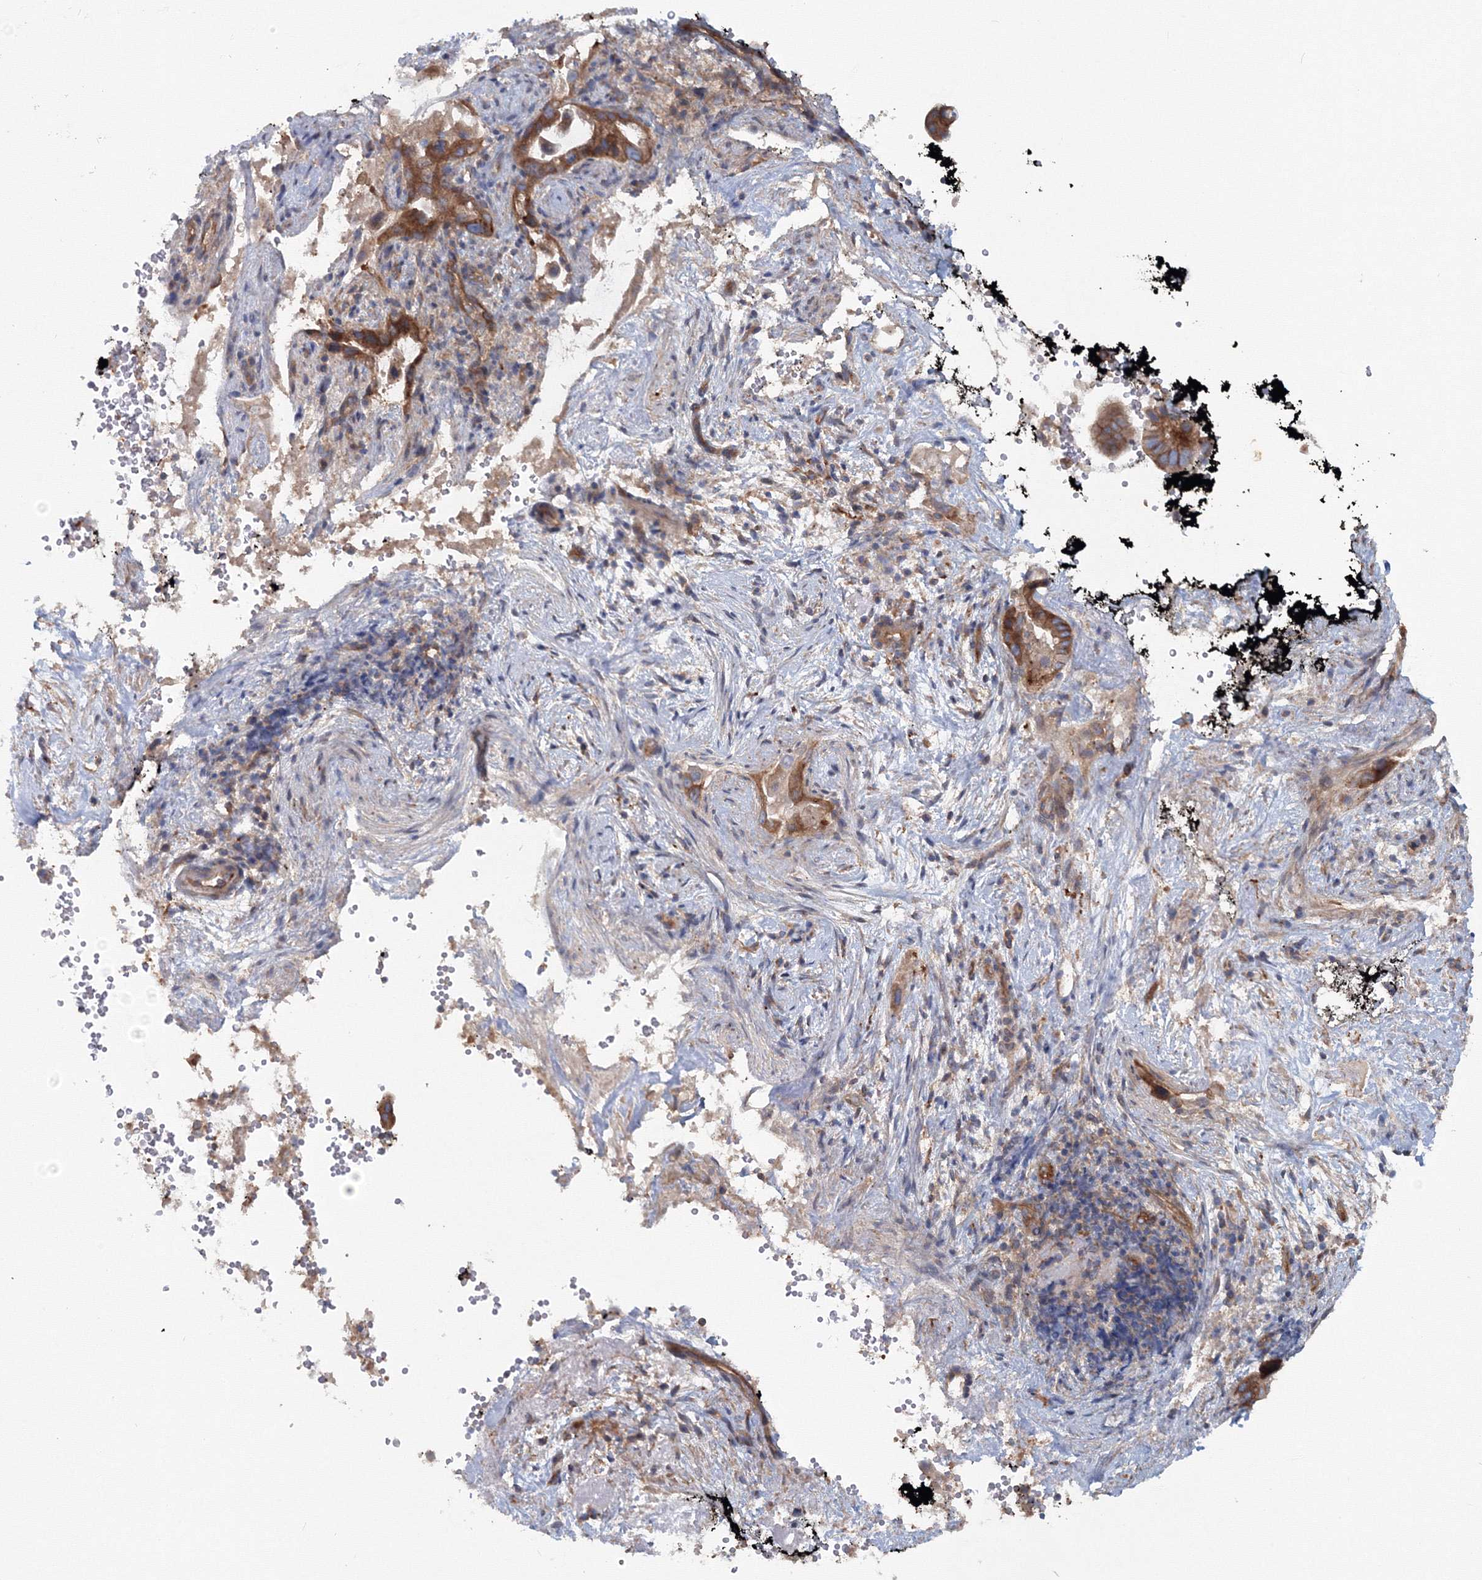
{"staining": {"intensity": "moderate", "quantity": ">75%", "location": "cytoplasmic/membranous"}, "tissue": "pancreatic cancer", "cell_type": "Tumor cells", "image_type": "cancer", "snomed": [{"axis": "morphology", "description": "Inflammation, NOS"}, {"axis": "morphology", "description": "Adenocarcinoma, NOS"}, {"axis": "topography", "description": "Pancreas"}], "caption": "High-magnification brightfield microscopy of pancreatic cancer (adenocarcinoma) stained with DAB (3,3'-diaminobenzidine) (brown) and counterstained with hematoxylin (blue). tumor cells exhibit moderate cytoplasmic/membranous staining is seen in approximately>75% of cells.", "gene": "EXOC1", "patient": {"sex": "female", "age": 56}}